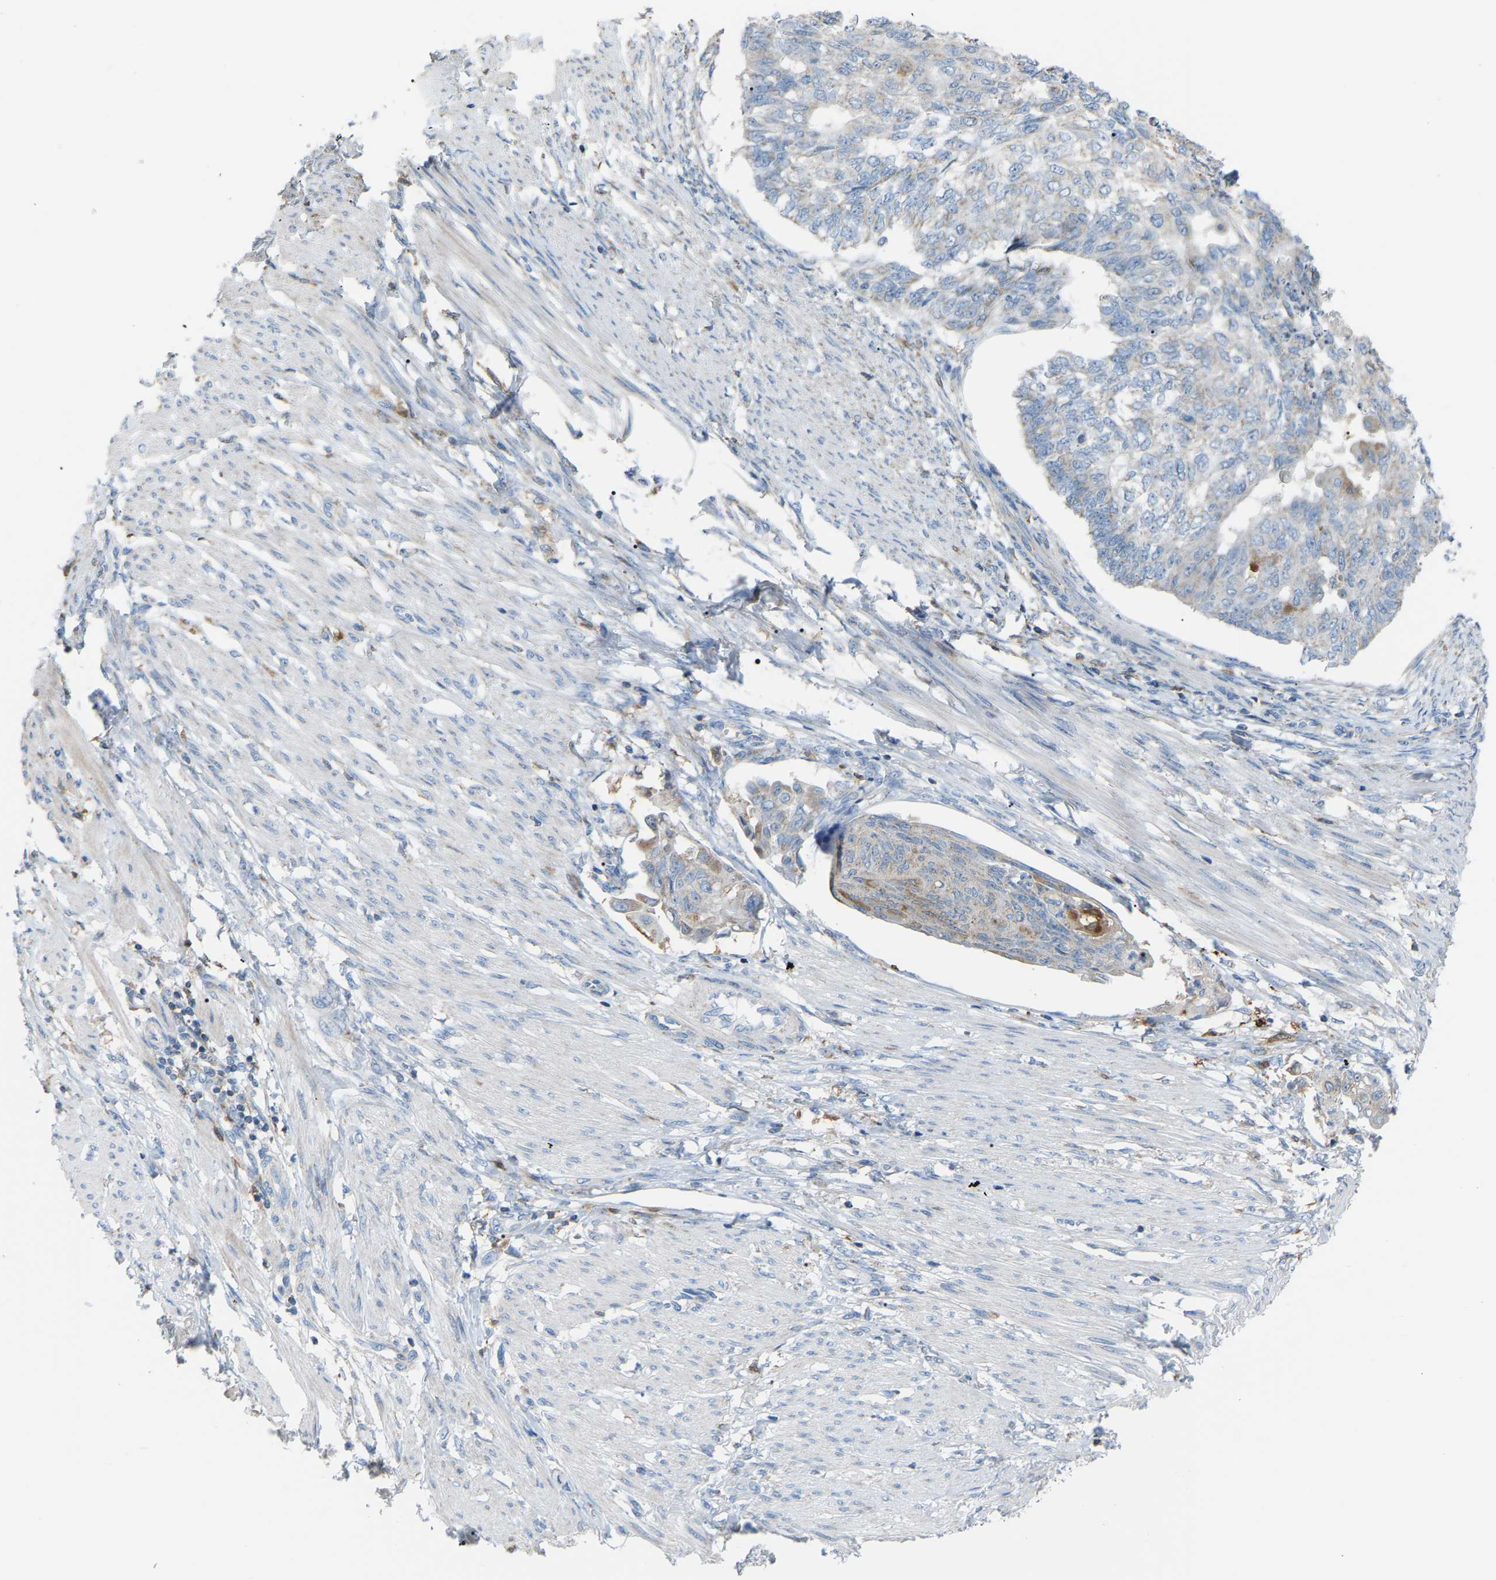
{"staining": {"intensity": "negative", "quantity": "none", "location": "none"}, "tissue": "endometrial cancer", "cell_type": "Tumor cells", "image_type": "cancer", "snomed": [{"axis": "morphology", "description": "Adenocarcinoma, NOS"}, {"axis": "topography", "description": "Endometrium"}], "caption": "The image demonstrates no significant positivity in tumor cells of endometrial adenocarcinoma. The staining was performed using DAB to visualize the protein expression in brown, while the nuclei were stained in blue with hematoxylin (Magnification: 20x).", "gene": "CROT", "patient": {"sex": "female", "age": 32}}